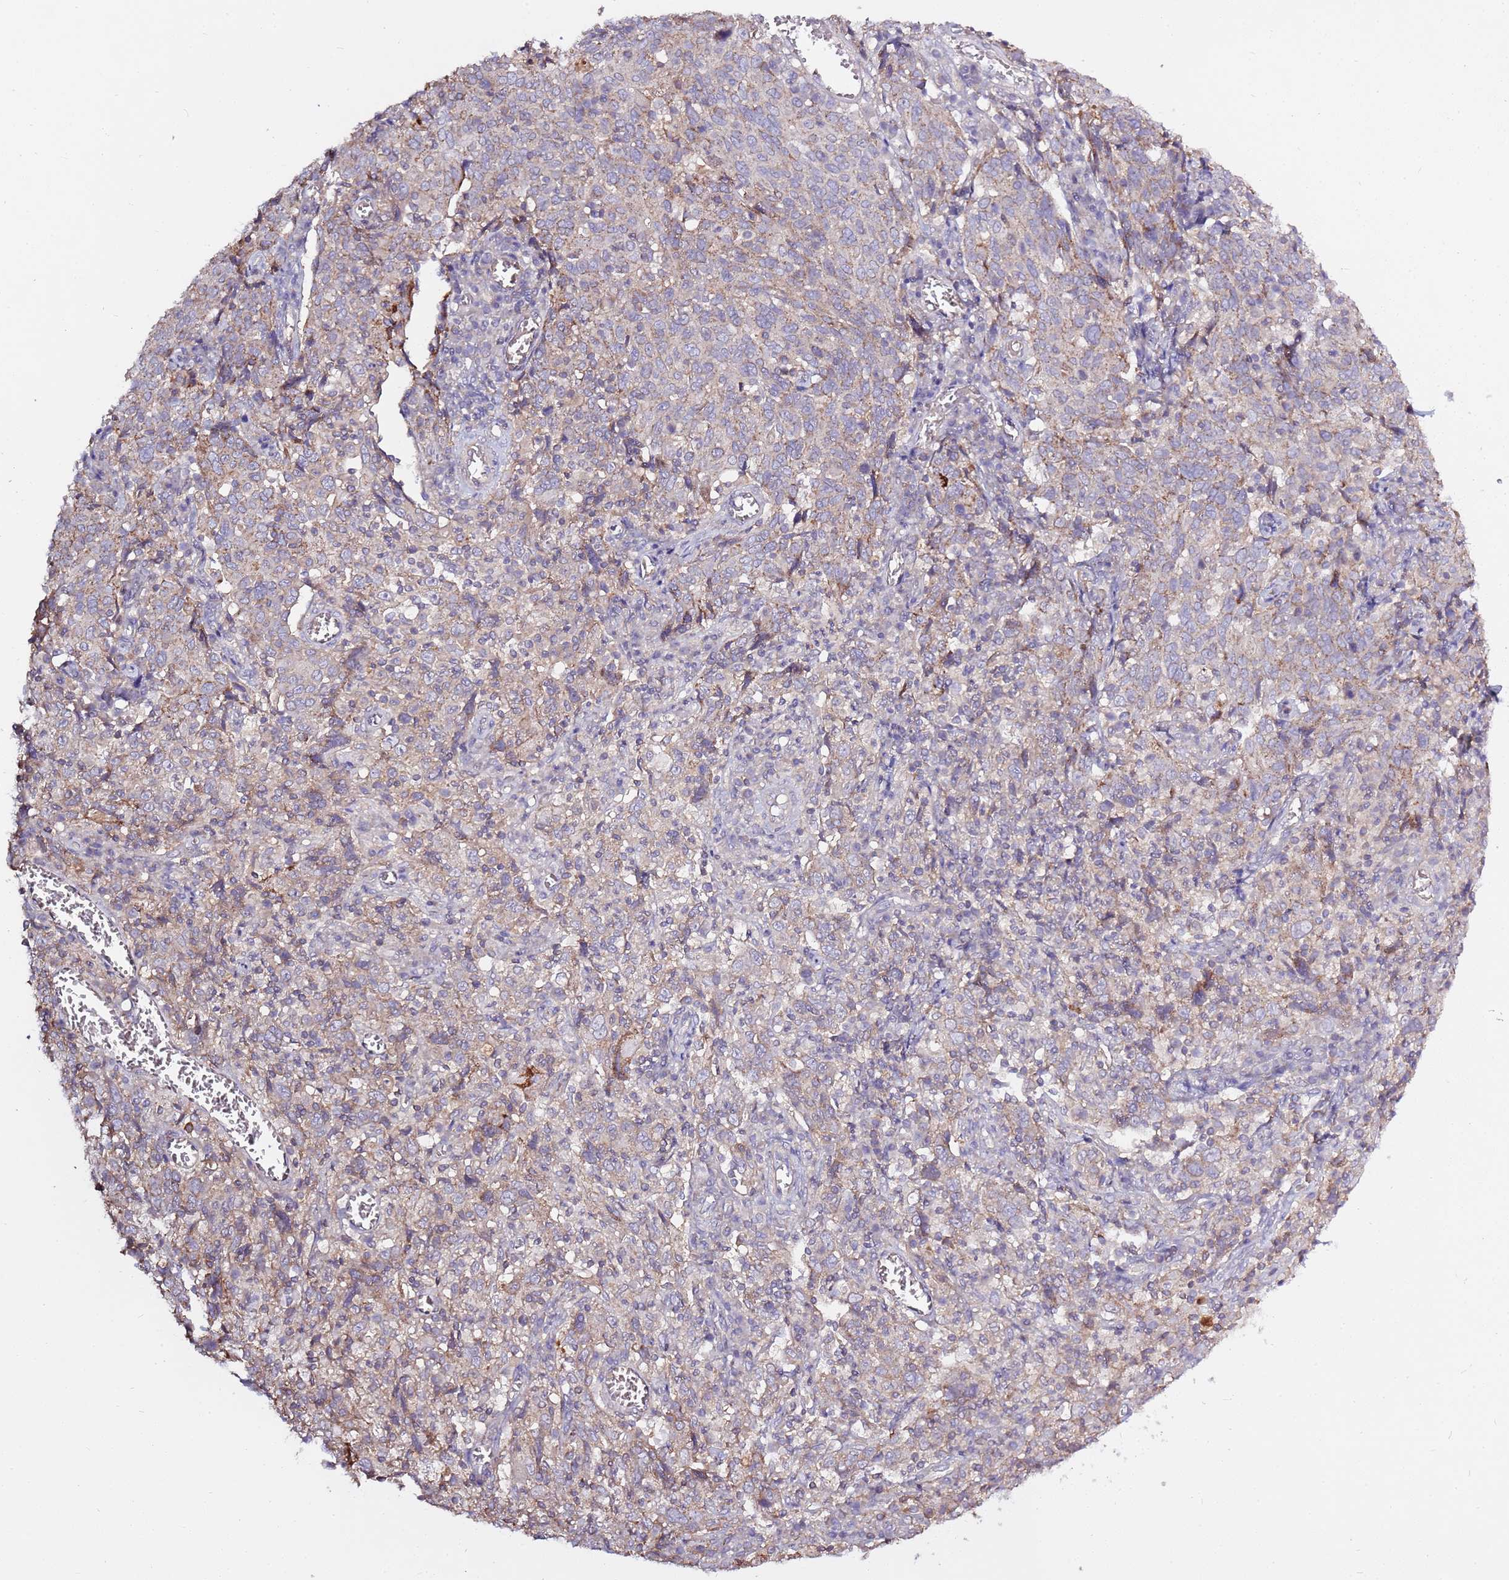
{"staining": {"intensity": "negative", "quantity": "none", "location": "none"}, "tissue": "cervical cancer", "cell_type": "Tumor cells", "image_type": "cancer", "snomed": [{"axis": "morphology", "description": "Squamous cell carcinoma, NOS"}, {"axis": "topography", "description": "Cervix"}], "caption": "DAB immunohistochemical staining of cervical cancer (squamous cell carcinoma) demonstrates no significant expression in tumor cells.", "gene": "EVA1B", "patient": {"sex": "female", "age": 46}}